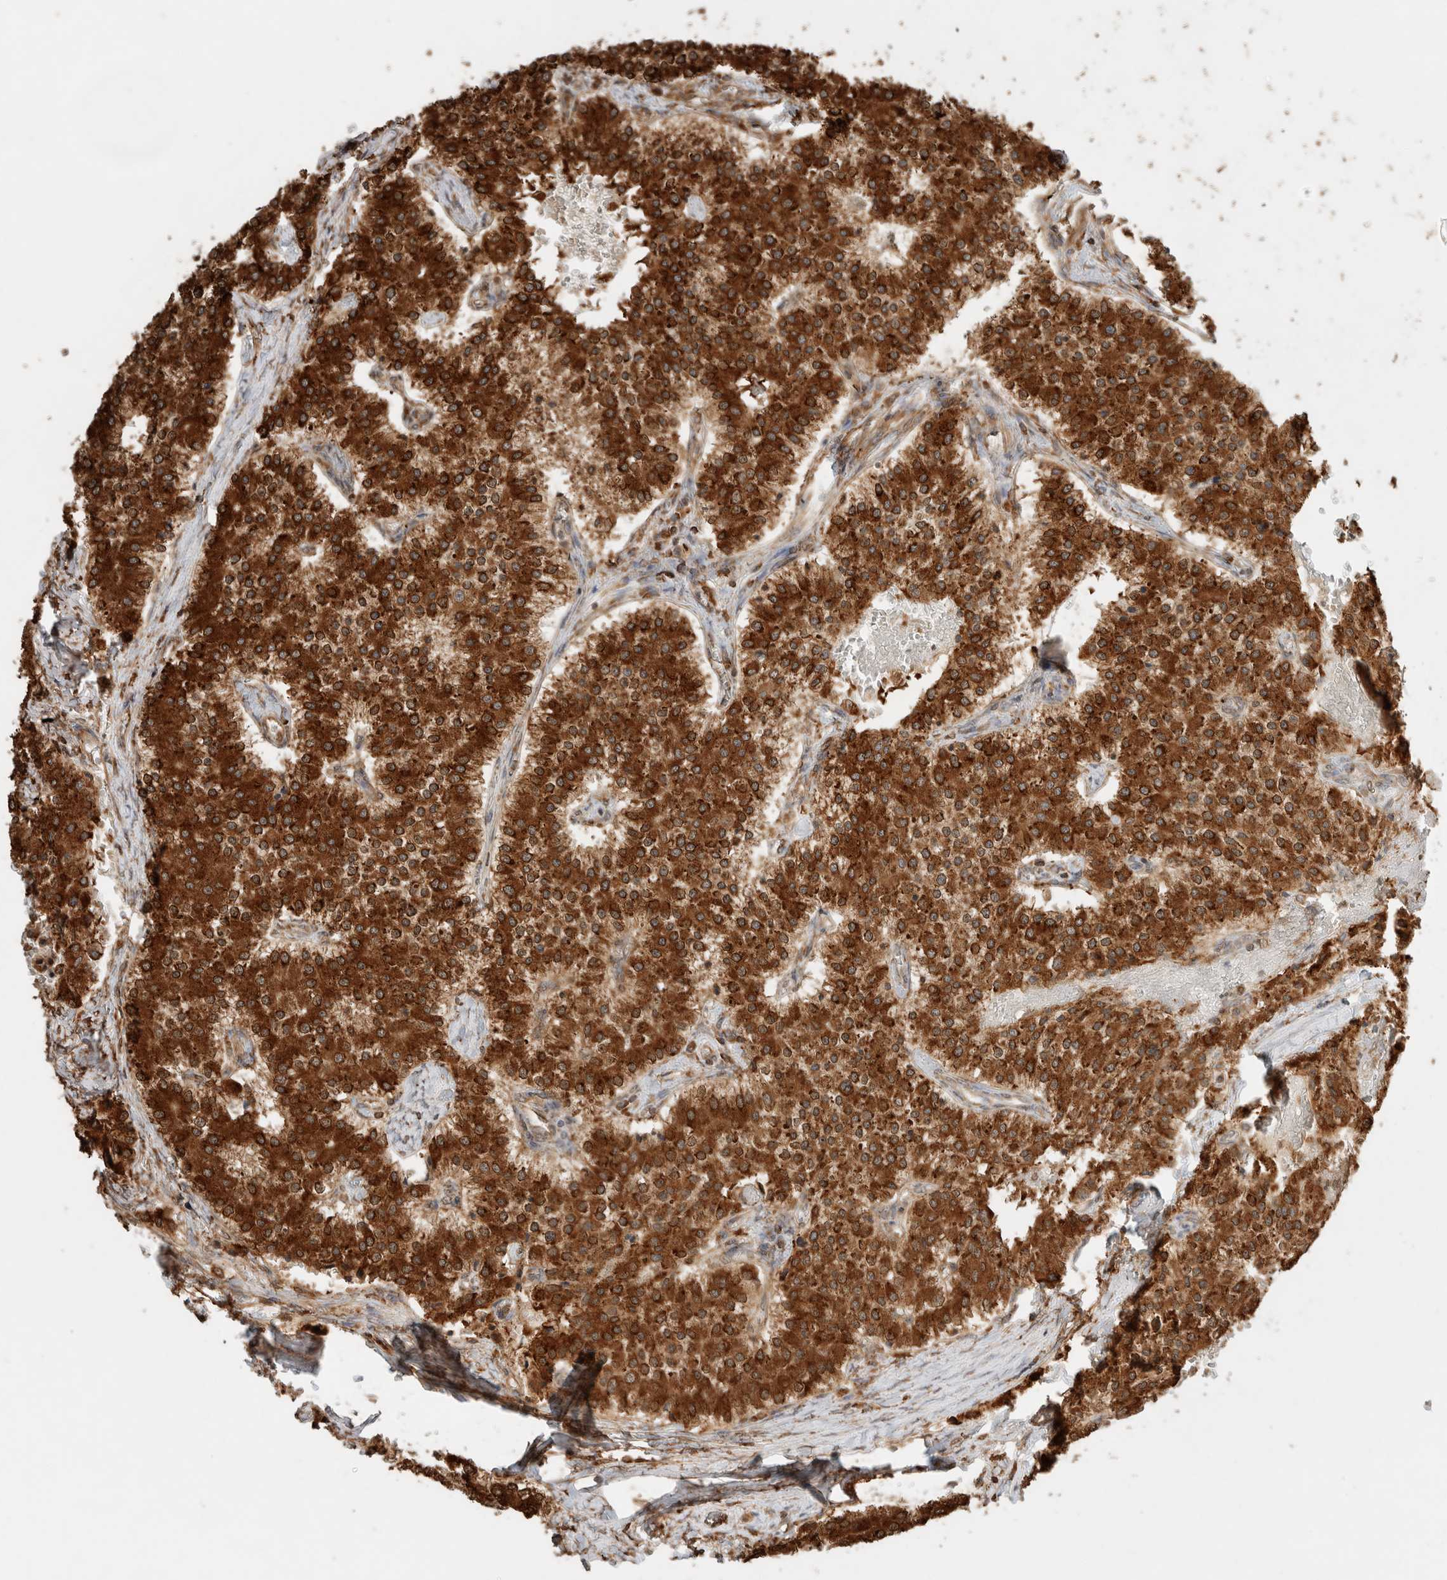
{"staining": {"intensity": "strong", "quantity": ">75%", "location": "cytoplasmic/membranous"}, "tissue": "carcinoid", "cell_type": "Tumor cells", "image_type": "cancer", "snomed": [{"axis": "morphology", "description": "Carcinoid, malignant, NOS"}, {"axis": "topography", "description": "Colon"}], "caption": "Immunohistochemical staining of human carcinoid (malignant) displays strong cytoplasmic/membranous protein expression in approximately >75% of tumor cells.", "gene": "ERAP1", "patient": {"sex": "female", "age": 52}}